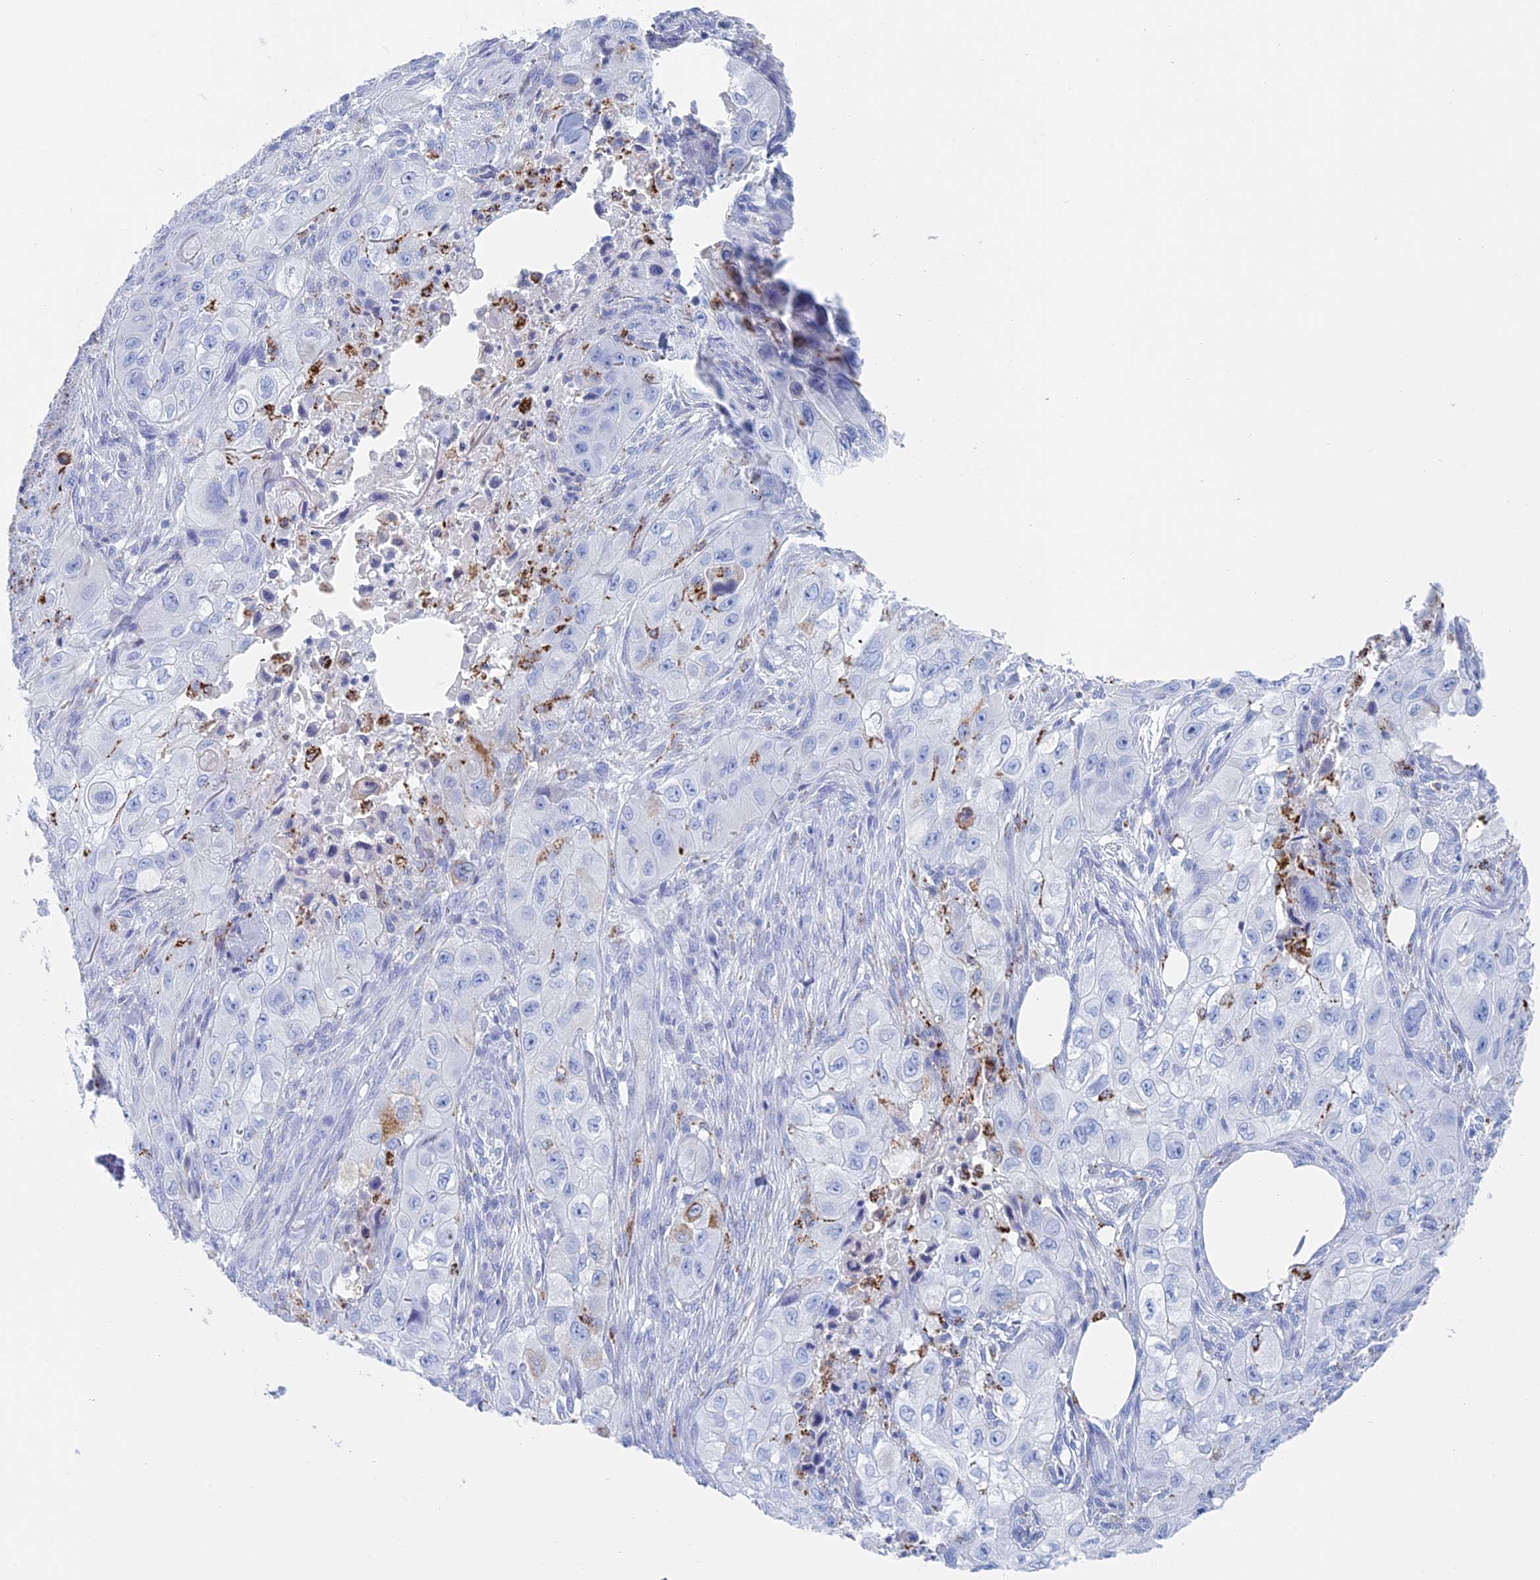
{"staining": {"intensity": "weak", "quantity": "<25%", "location": "cytoplasmic/membranous"}, "tissue": "skin cancer", "cell_type": "Tumor cells", "image_type": "cancer", "snomed": [{"axis": "morphology", "description": "Squamous cell carcinoma, NOS"}, {"axis": "topography", "description": "Skin"}, {"axis": "topography", "description": "Subcutis"}], "caption": "High power microscopy micrograph of an IHC photomicrograph of skin squamous cell carcinoma, revealing no significant expression in tumor cells. Nuclei are stained in blue.", "gene": "ALMS1", "patient": {"sex": "male", "age": 73}}